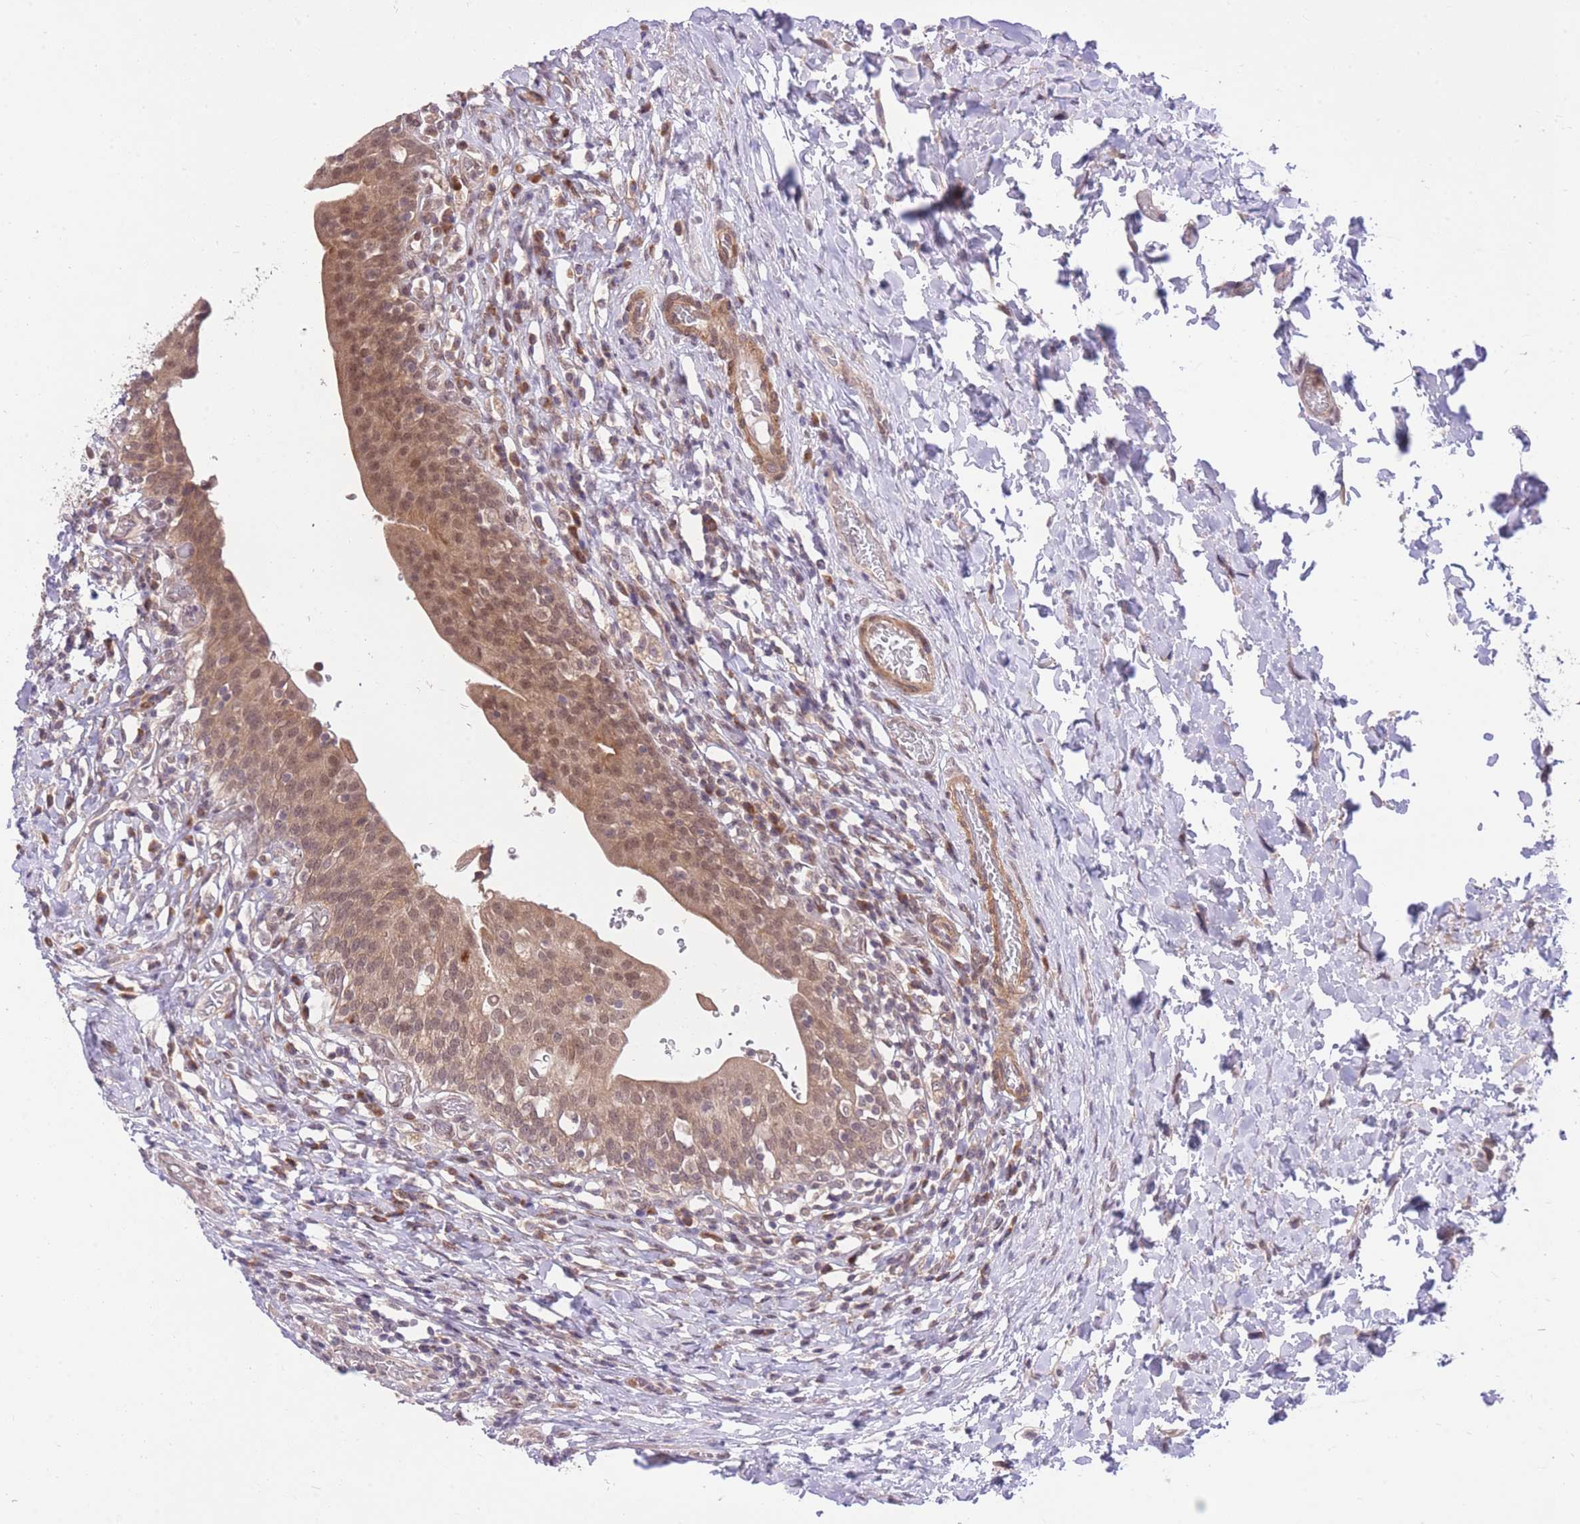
{"staining": {"intensity": "moderate", "quantity": ">75%", "location": "cytoplasmic/membranous,nuclear"}, "tissue": "urinary bladder", "cell_type": "Urothelial cells", "image_type": "normal", "snomed": [{"axis": "morphology", "description": "Normal tissue, NOS"}, {"axis": "morphology", "description": "Inflammation, NOS"}, {"axis": "topography", "description": "Urinary bladder"}], "caption": "Immunohistochemistry staining of unremarkable urinary bladder, which reveals medium levels of moderate cytoplasmic/membranous,nuclear positivity in approximately >75% of urothelial cells indicating moderate cytoplasmic/membranous,nuclear protein positivity. The staining was performed using DAB (brown) for protein detection and nuclei were counterstained in hematoxylin (blue).", "gene": "ELOA2", "patient": {"sex": "male", "age": 64}}